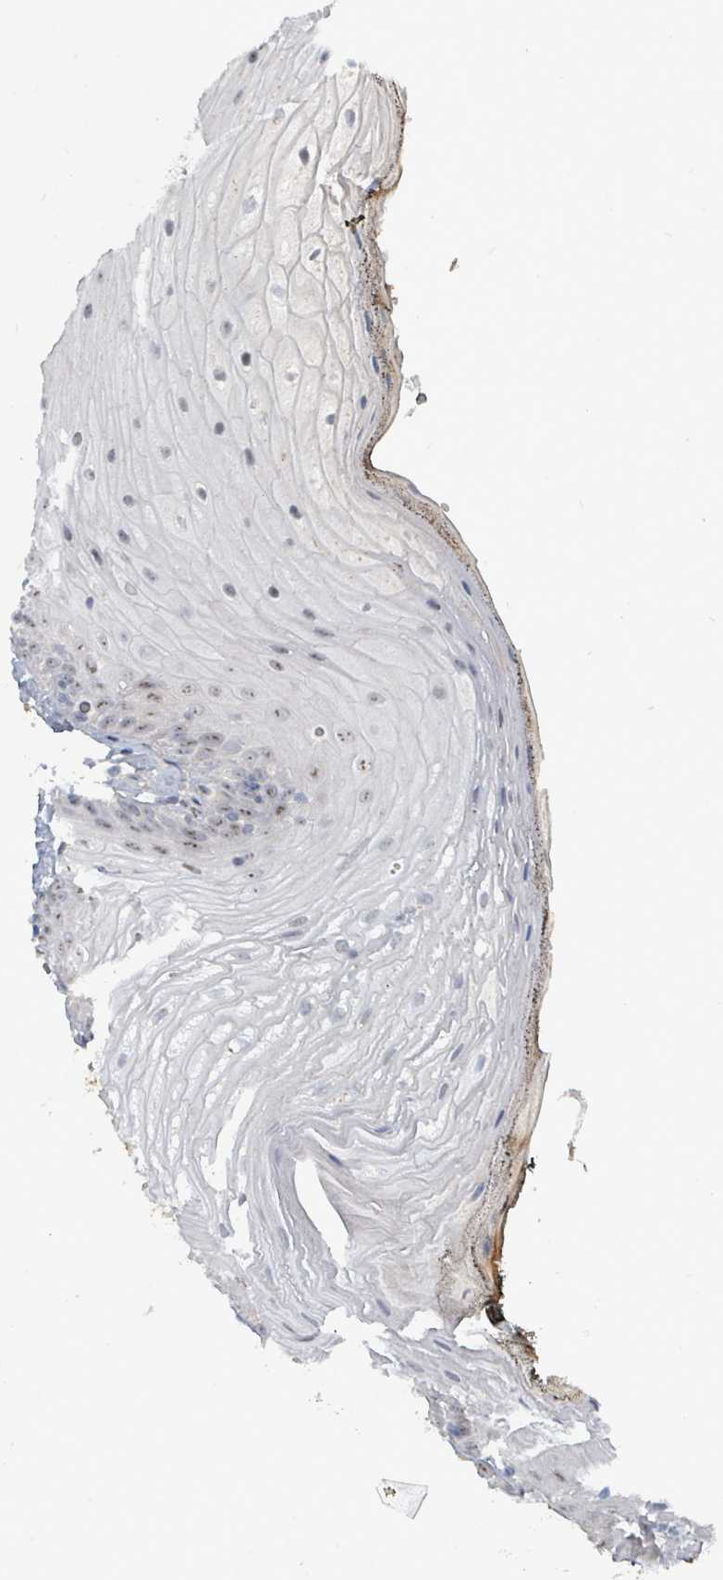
{"staining": {"intensity": "weak", "quantity": "25%-75%", "location": "nuclear"}, "tissue": "oral mucosa", "cell_type": "Squamous epithelial cells", "image_type": "normal", "snomed": [{"axis": "morphology", "description": "Normal tissue, NOS"}, {"axis": "morphology", "description": "Squamous cell carcinoma, NOS"}, {"axis": "topography", "description": "Oral tissue"}, {"axis": "topography", "description": "Head-Neck"}], "caption": "Immunohistochemical staining of benign oral mucosa reveals 25%-75% levels of weak nuclear protein staining in approximately 25%-75% of squamous epithelial cells. (Stains: DAB in brown, nuclei in blue, Microscopy: brightfield microscopy at high magnification).", "gene": "TRDMT1", "patient": {"sex": "female", "age": 81}}